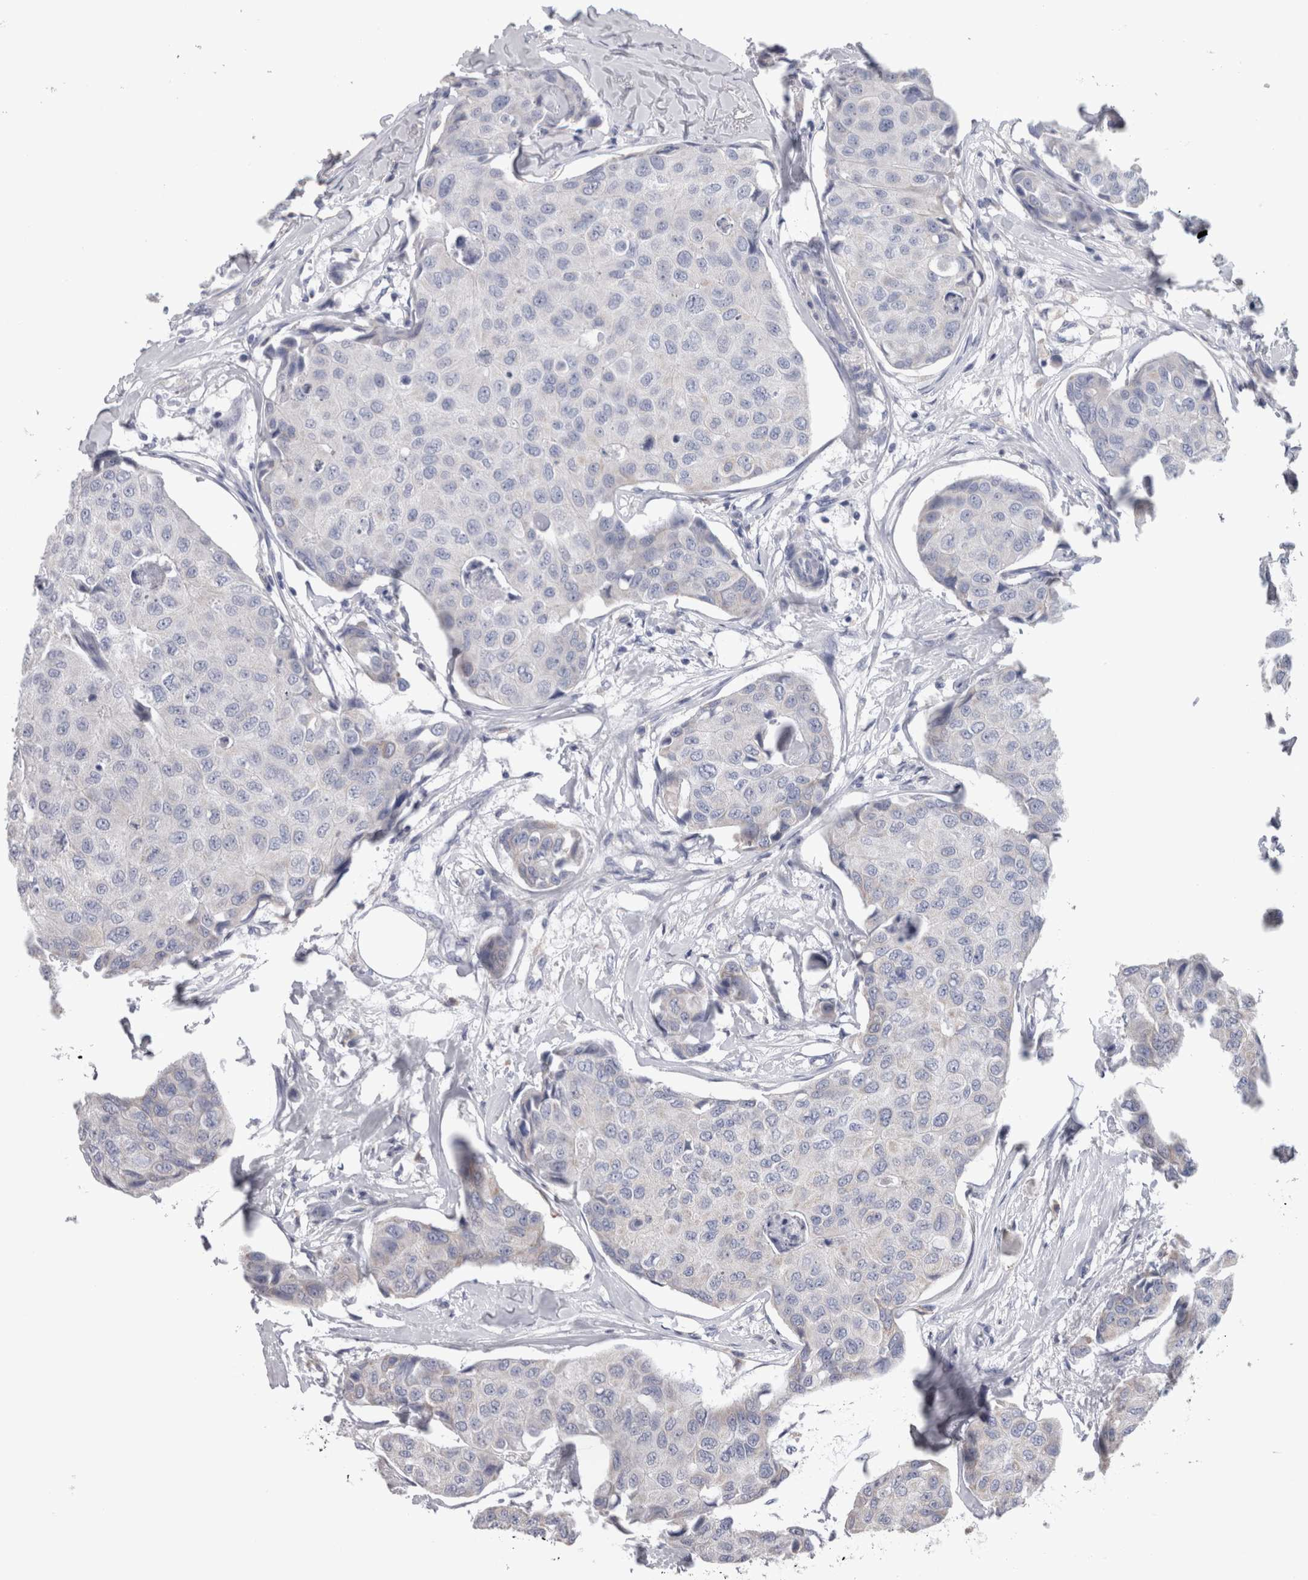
{"staining": {"intensity": "negative", "quantity": "none", "location": "none"}, "tissue": "breast cancer", "cell_type": "Tumor cells", "image_type": "cancer", "snomed": [{"axis": "morphology", "description": "Duct carcinoma"}, {"axis": "topography", "description": "Breast"}], "caption": "Tumor cells show no significant positivity in intraductal carcinoma (breast).", "gene": "GDAP1", "patient": {"sex": "female", "age": 80}}